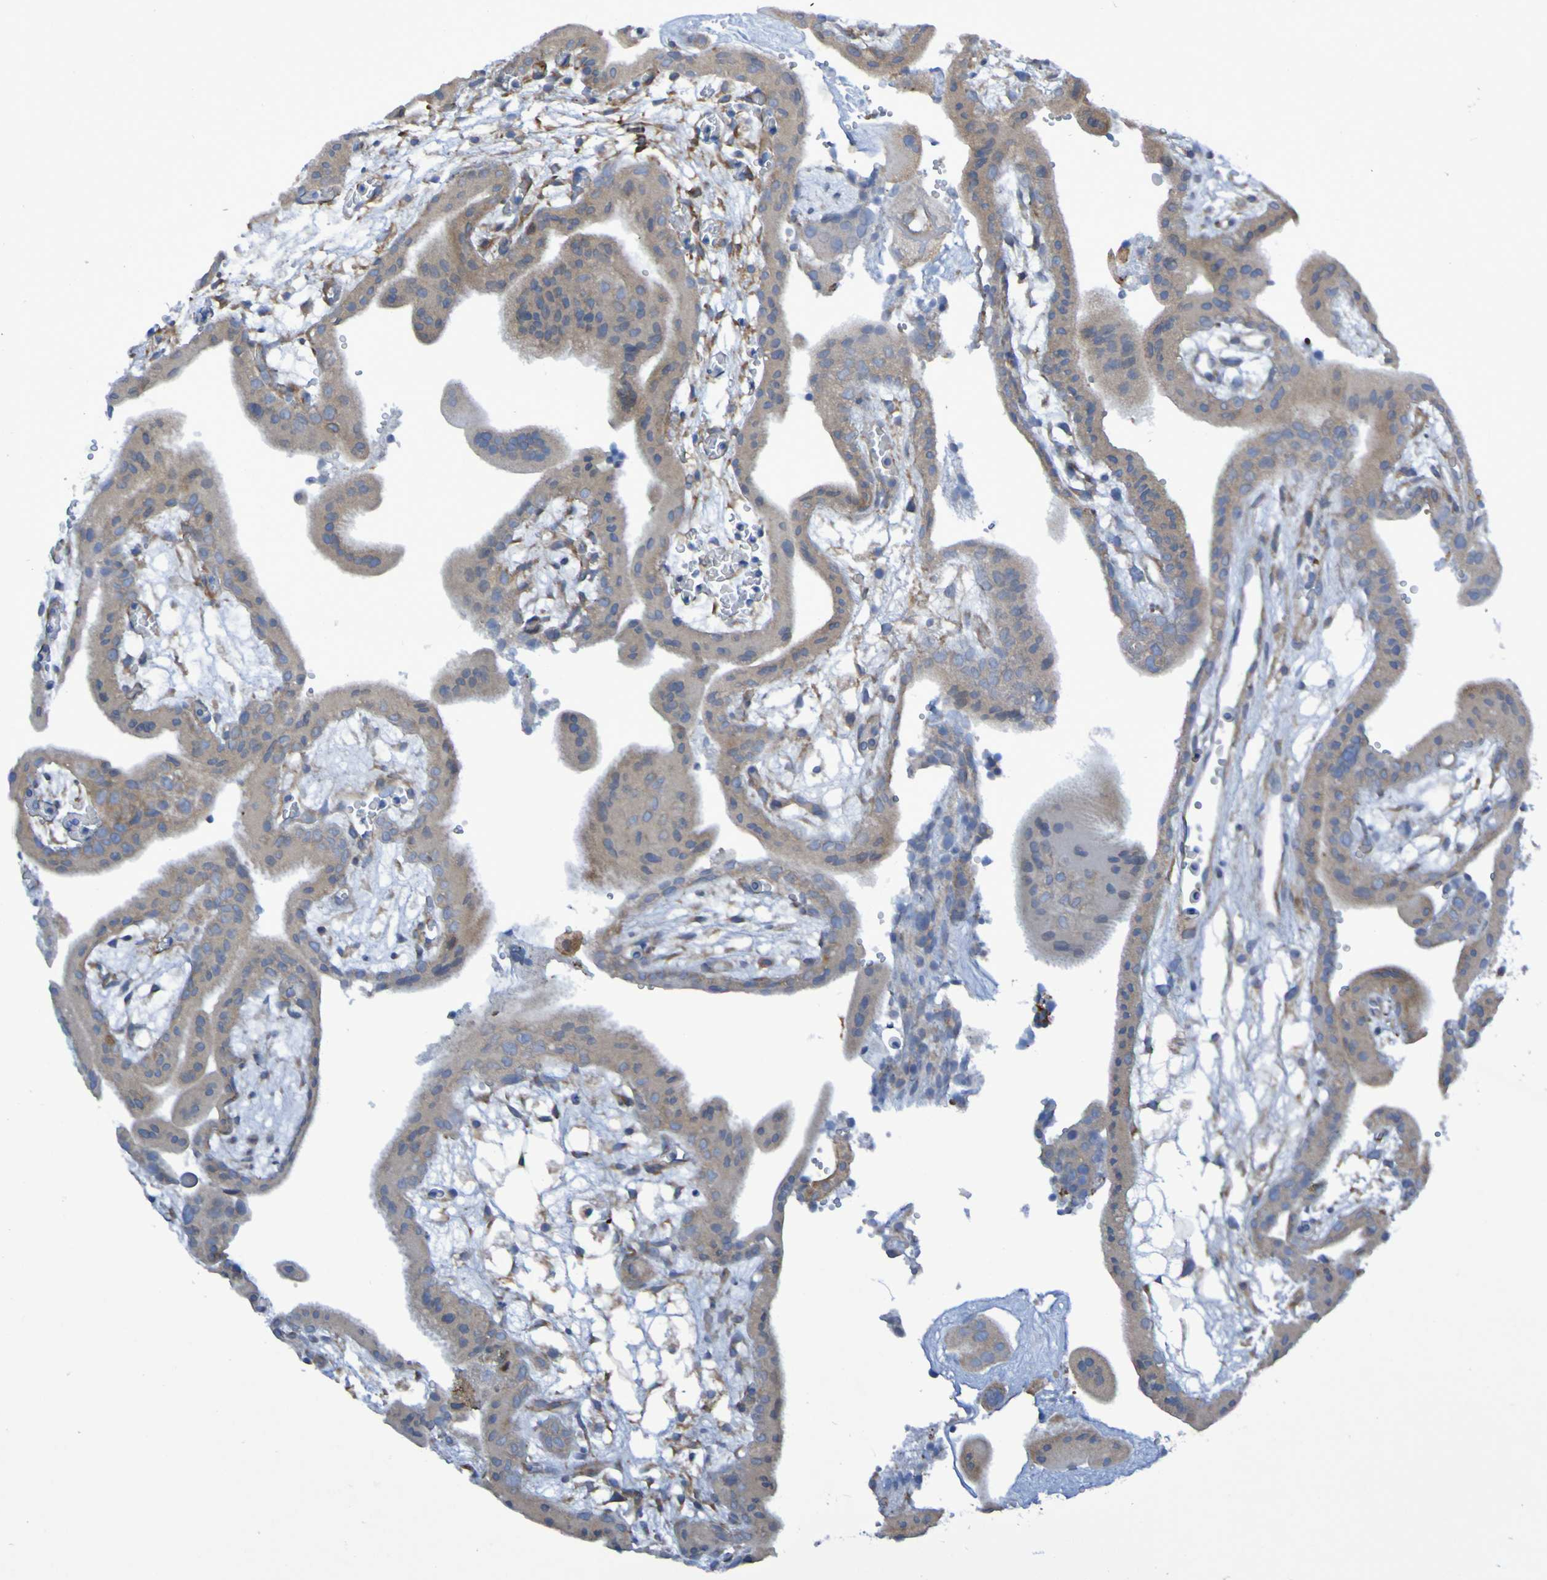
{"staining": {"intensity": "strong", "quantity": ">75%", "location": "cytoplasmic/membranous"}, "tissue": "placenta", "cell_type": "Decidual cells", "image_type": "normal", "snomed": [{"axis": "morphology", "description": "Normal tissue, NOS"}, {"axis": "topography", "description": "Placenta"}], "caption": "Decidual cells reveal strong cytoplasmic/membranous staining in about >75% of cells in normal placenta. The staining is performed using DAB brown chromogen to label protein expression. The nuclei are counter-stained blue using hematoxylin.", "gene": "SCRG1", "patient": {"sex": "female", "age": 18}}